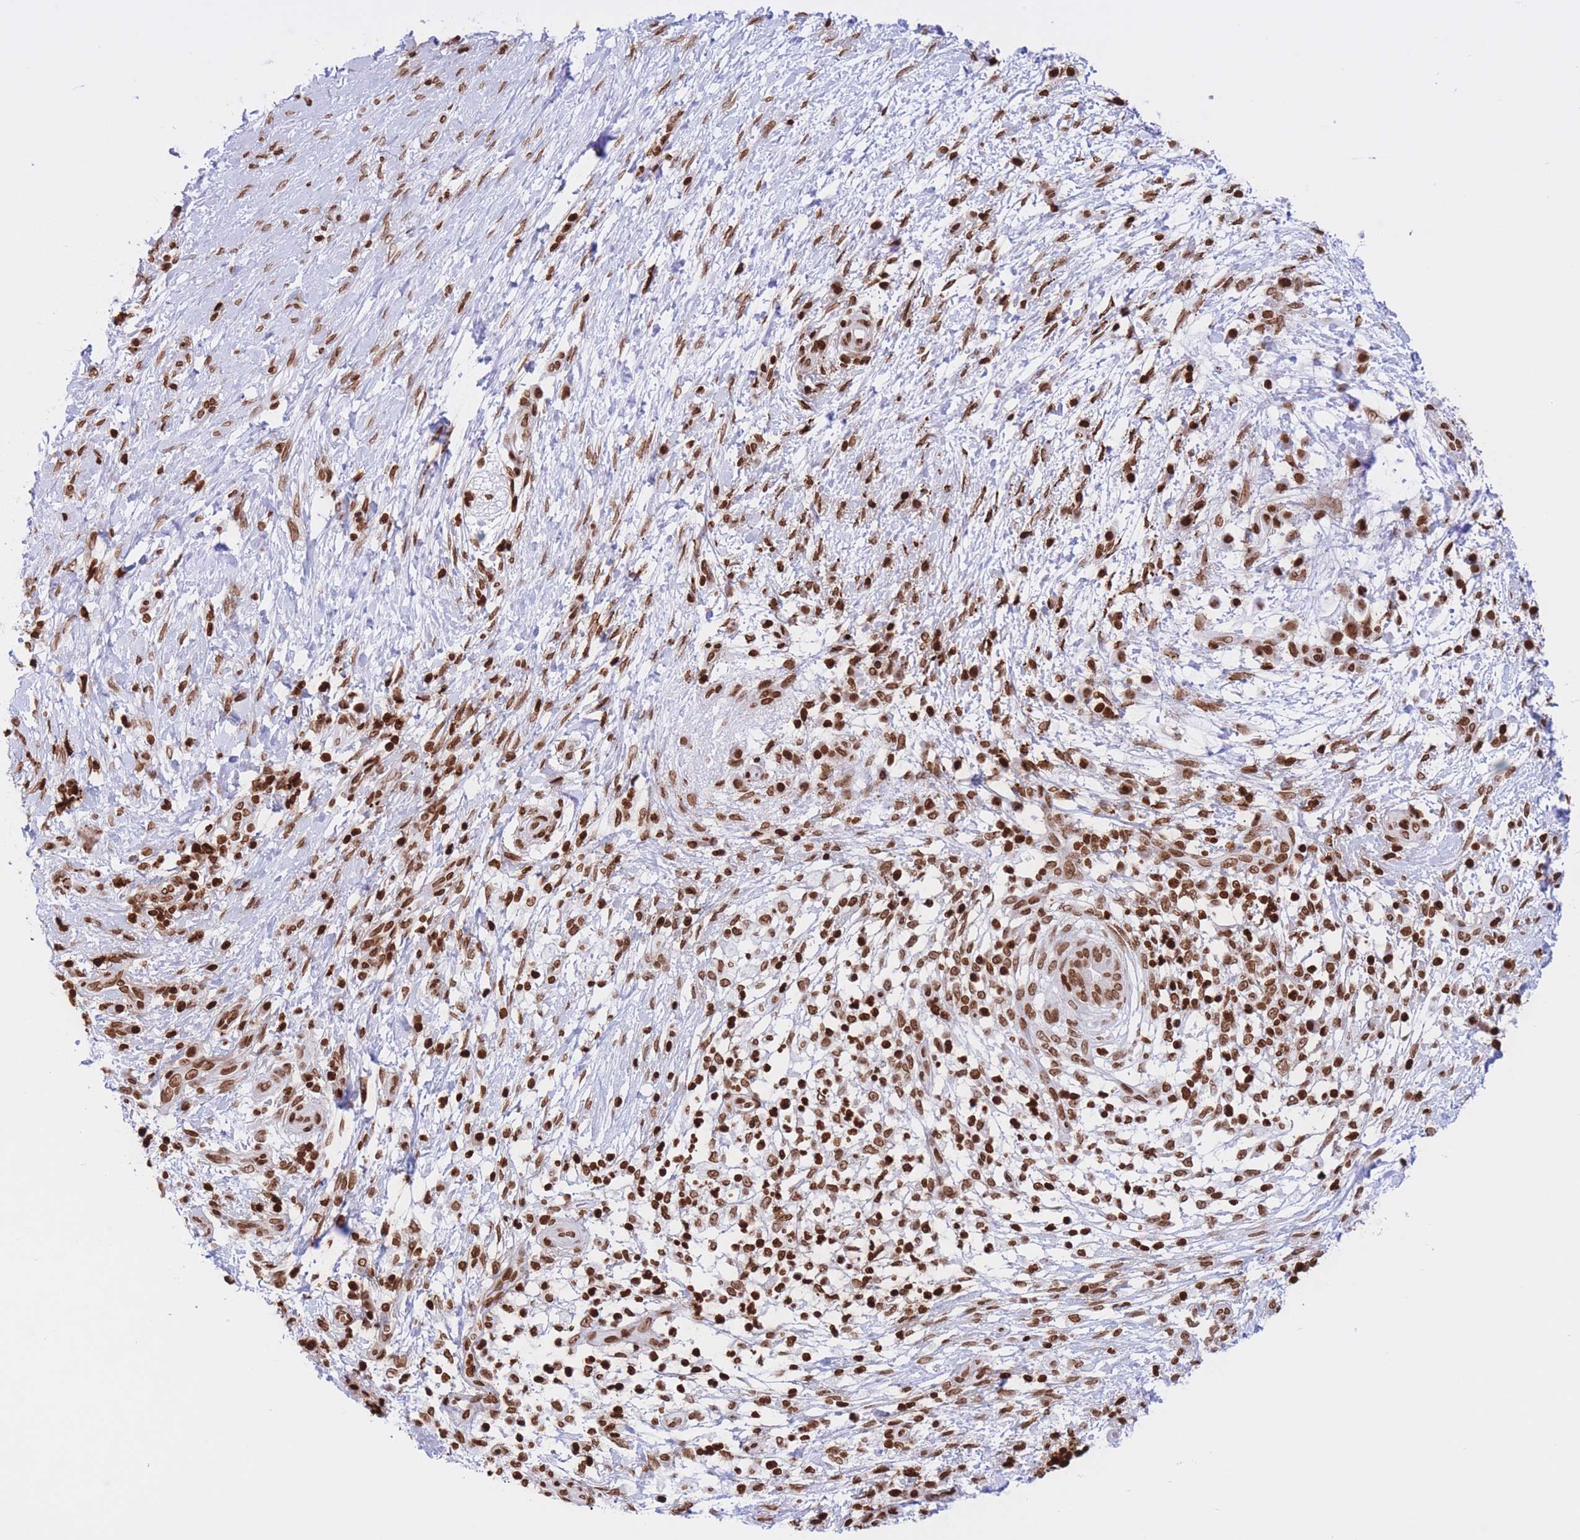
{"staining": {"intensity": "moderate", "quantity": ">75%", "location": "nuclear"}, "tissue": "pancreatic cancer", "cell_type": "Tumor cells", "image_type": "cancer", "snomed": [{"axis": "morphology", "description": "Adenocarcinoma, NOS"}, {"axis": "topography", "description": "Pancreas"}], "caption": "The micrograph exhibits a brown stain indicating the presence of a protein in the nuclear of tumor cells in adenocarcinoma (pancreatic). The protein of interest is stained brown, and the nuclei are stained in blue (DAB (3,3'-diaminobenzidine) IHC with brightfield microscopy, high magnification).", "gene": "H2BC11", "patient": {"sex": "female", "age": 72}}